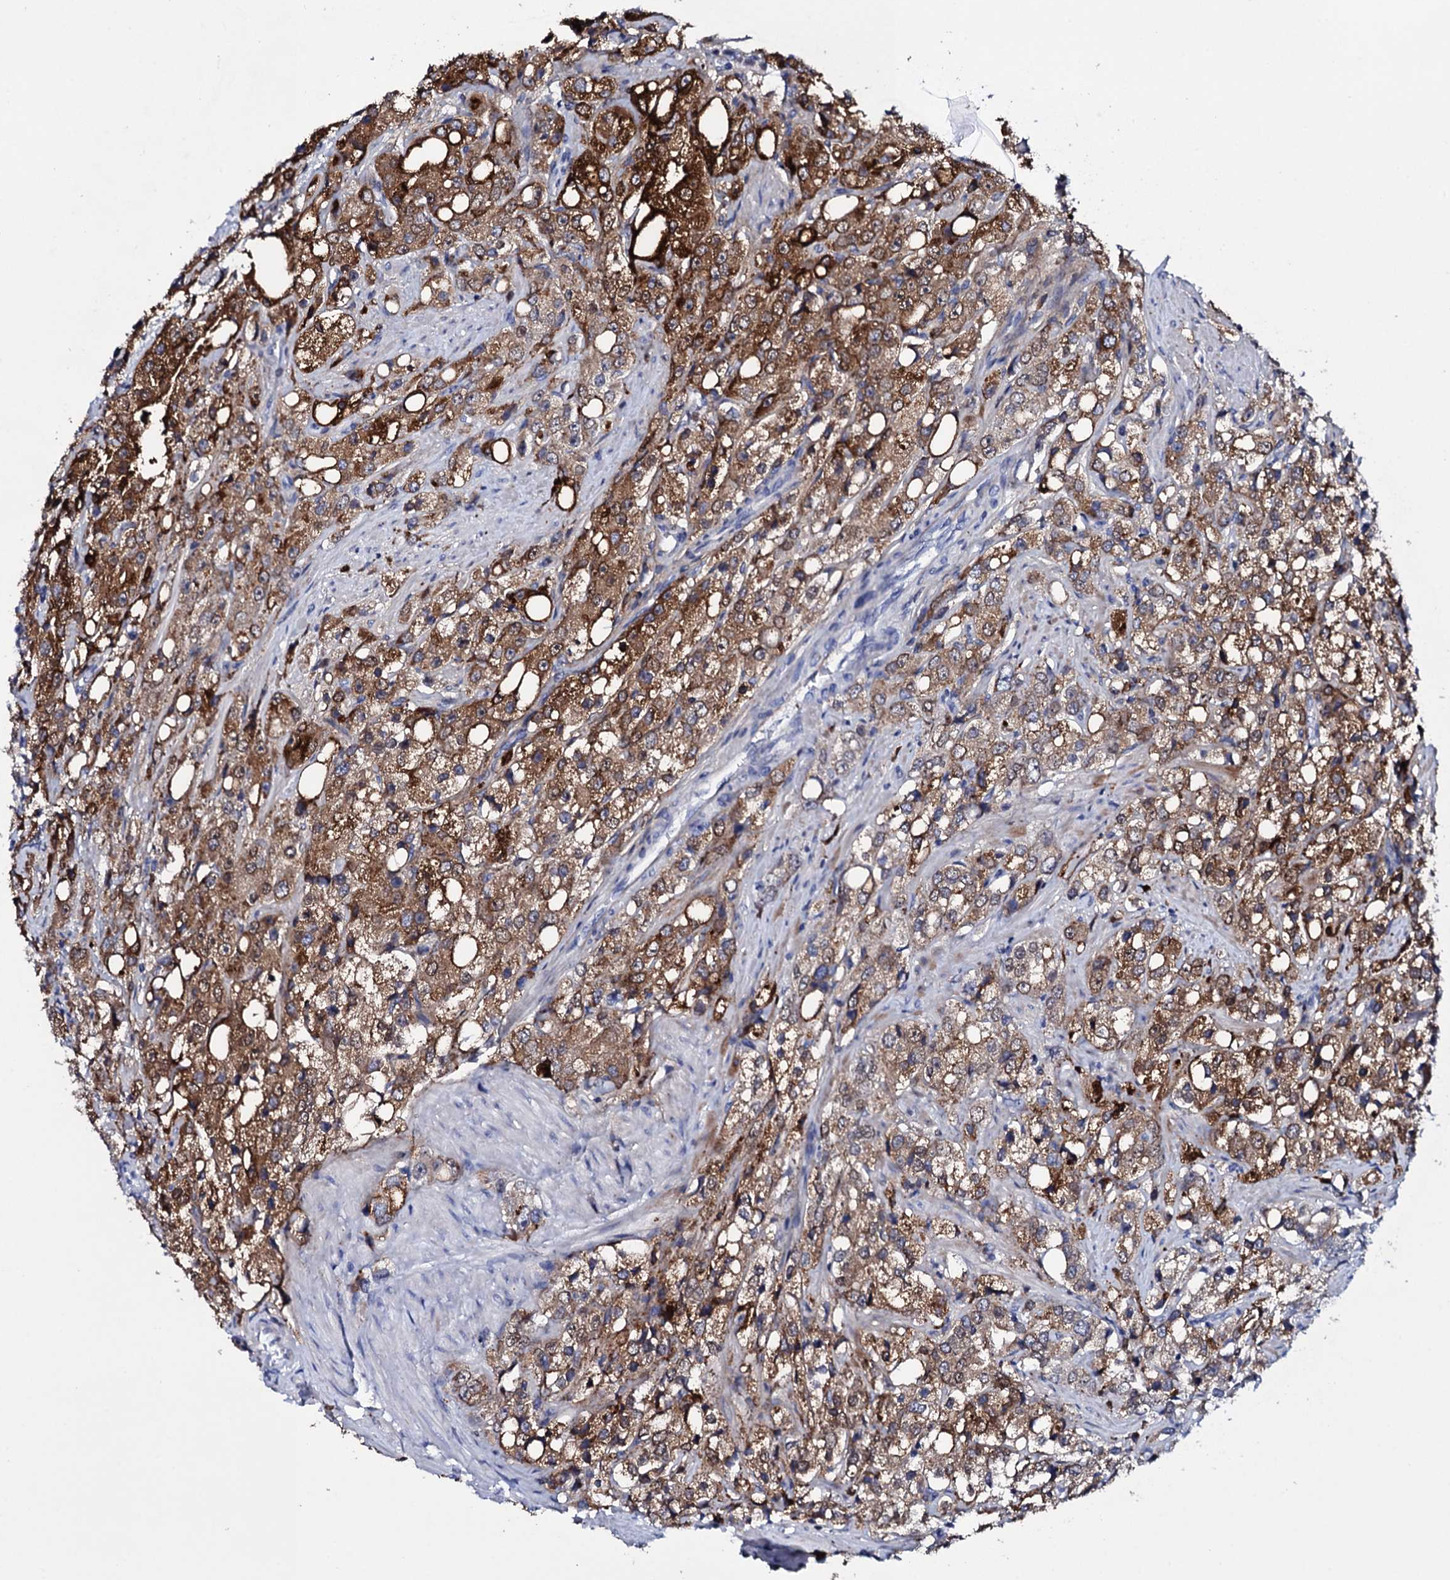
{"staining": {"intensity": "strong", "quantity": ">75%", "location": "cytoplasmic/membranous"}, "tissue": "prostate cancer", "cell_type": "Tumor cells", "image_type": "cancer", "snomed": [{"axis": "morphology", "description": "Adenocarcinoma, NOS"}, {"axis": "topography", "description": "Prostate"}], "caption": "This micrograph exhibits prostate cancer stained with immunohistochemistry to label a protein in brown. The cytoplasmic/membranous of tumor cells show strong positivity for the protein. Nuclei are counter-stained blue.", "gene": "ITPRID2", "patient": {"sex": "male", "age": 79}}